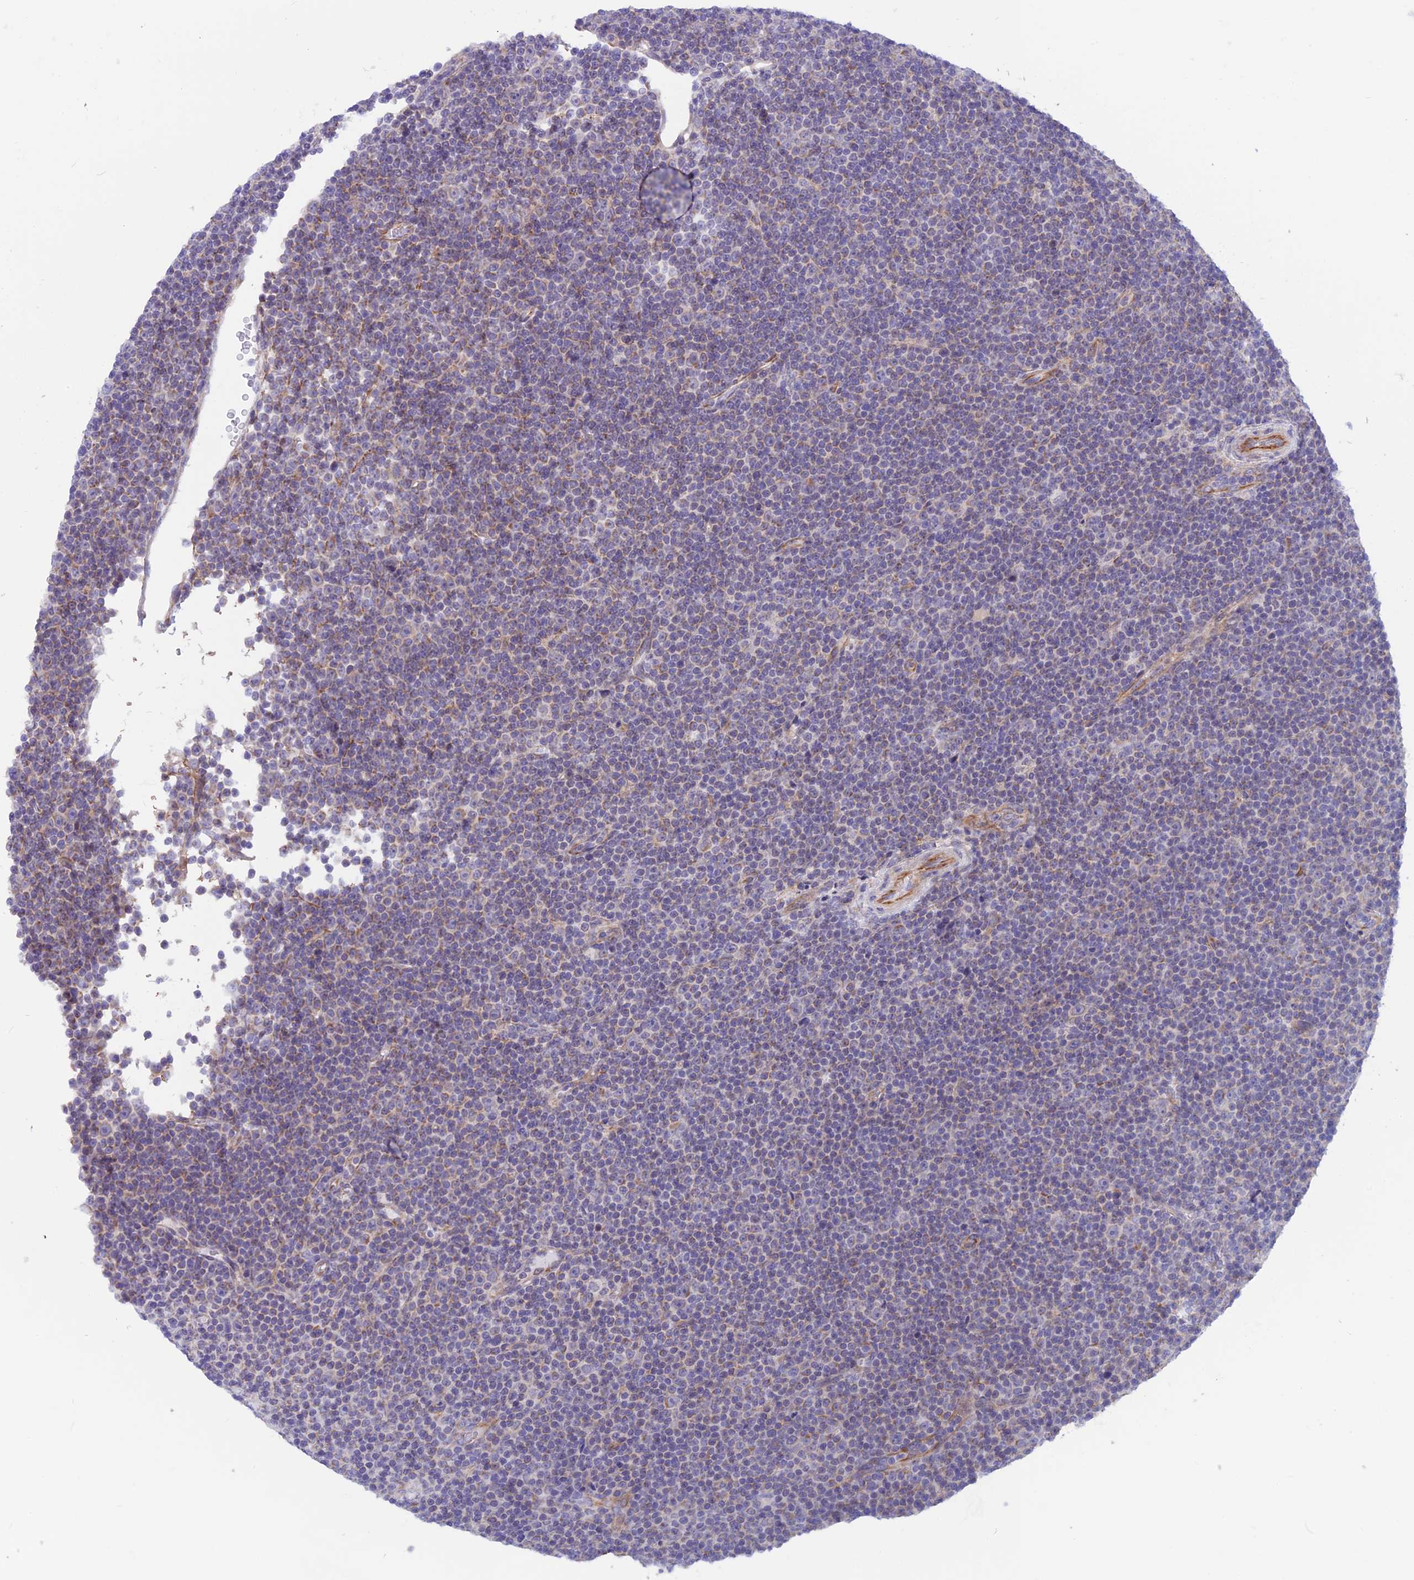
{"staining": {"intensity": "weak", "quantity": "25%-75%", "location": "cytoplasmic/membranous"}, "tissue": "lymphoma", "cell_type": "Tumor cells", "image_type": "cancer", "snomed": [{"axis": "morphology", "description": "Malignant lymphoma, non-Hodgkin's type, Low grade"}, {"axis": "topography", "description": "Lymph node"}], "caption": "Lymphoma was stained to show a protein in brown. There is low levels of weak cytoplasmic/membranous expression in approximately 25%-75% of tumor cells.", "gene": "PLAC9", "patient": {"sex": "female", "age": 67}}